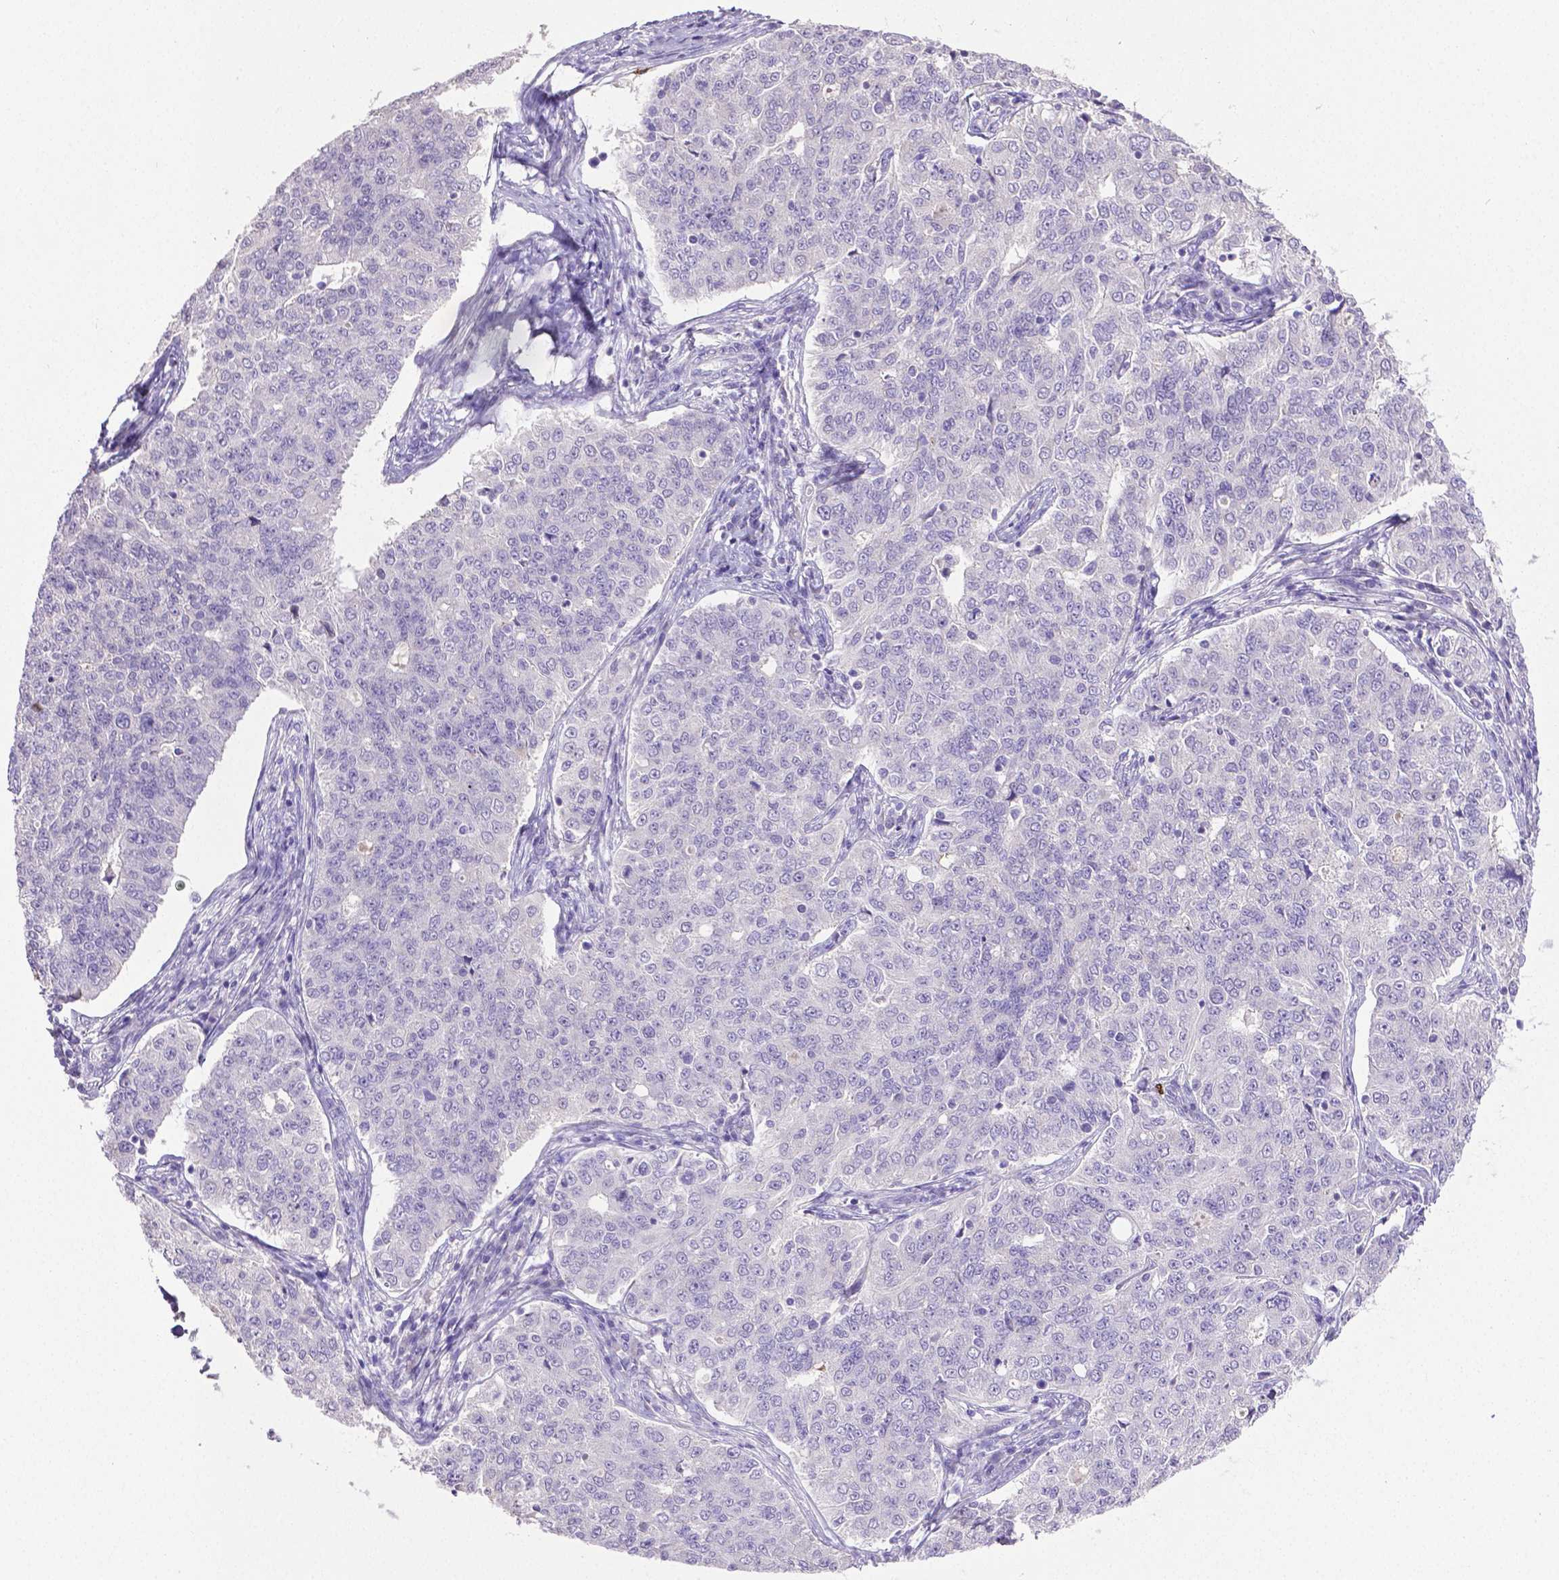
{"staining": {"intensity": "negative", "quantity": "none", "location": "none"}, "tissue": "endometrial cancer", "cell_type": "Tumor cells", "image_type": "cancer", "snomed": [{"axis": "morphology", "description": "Adenocarcinoma, NOS"}, {"axis": "topography", "description": "Endometrium"}], "caption": "Endometrial cancer stained for a protein using IHC exhibits no staining tumor cells.", "gene": "MMP9", "patient": {"sex": "female", "age": 43}}